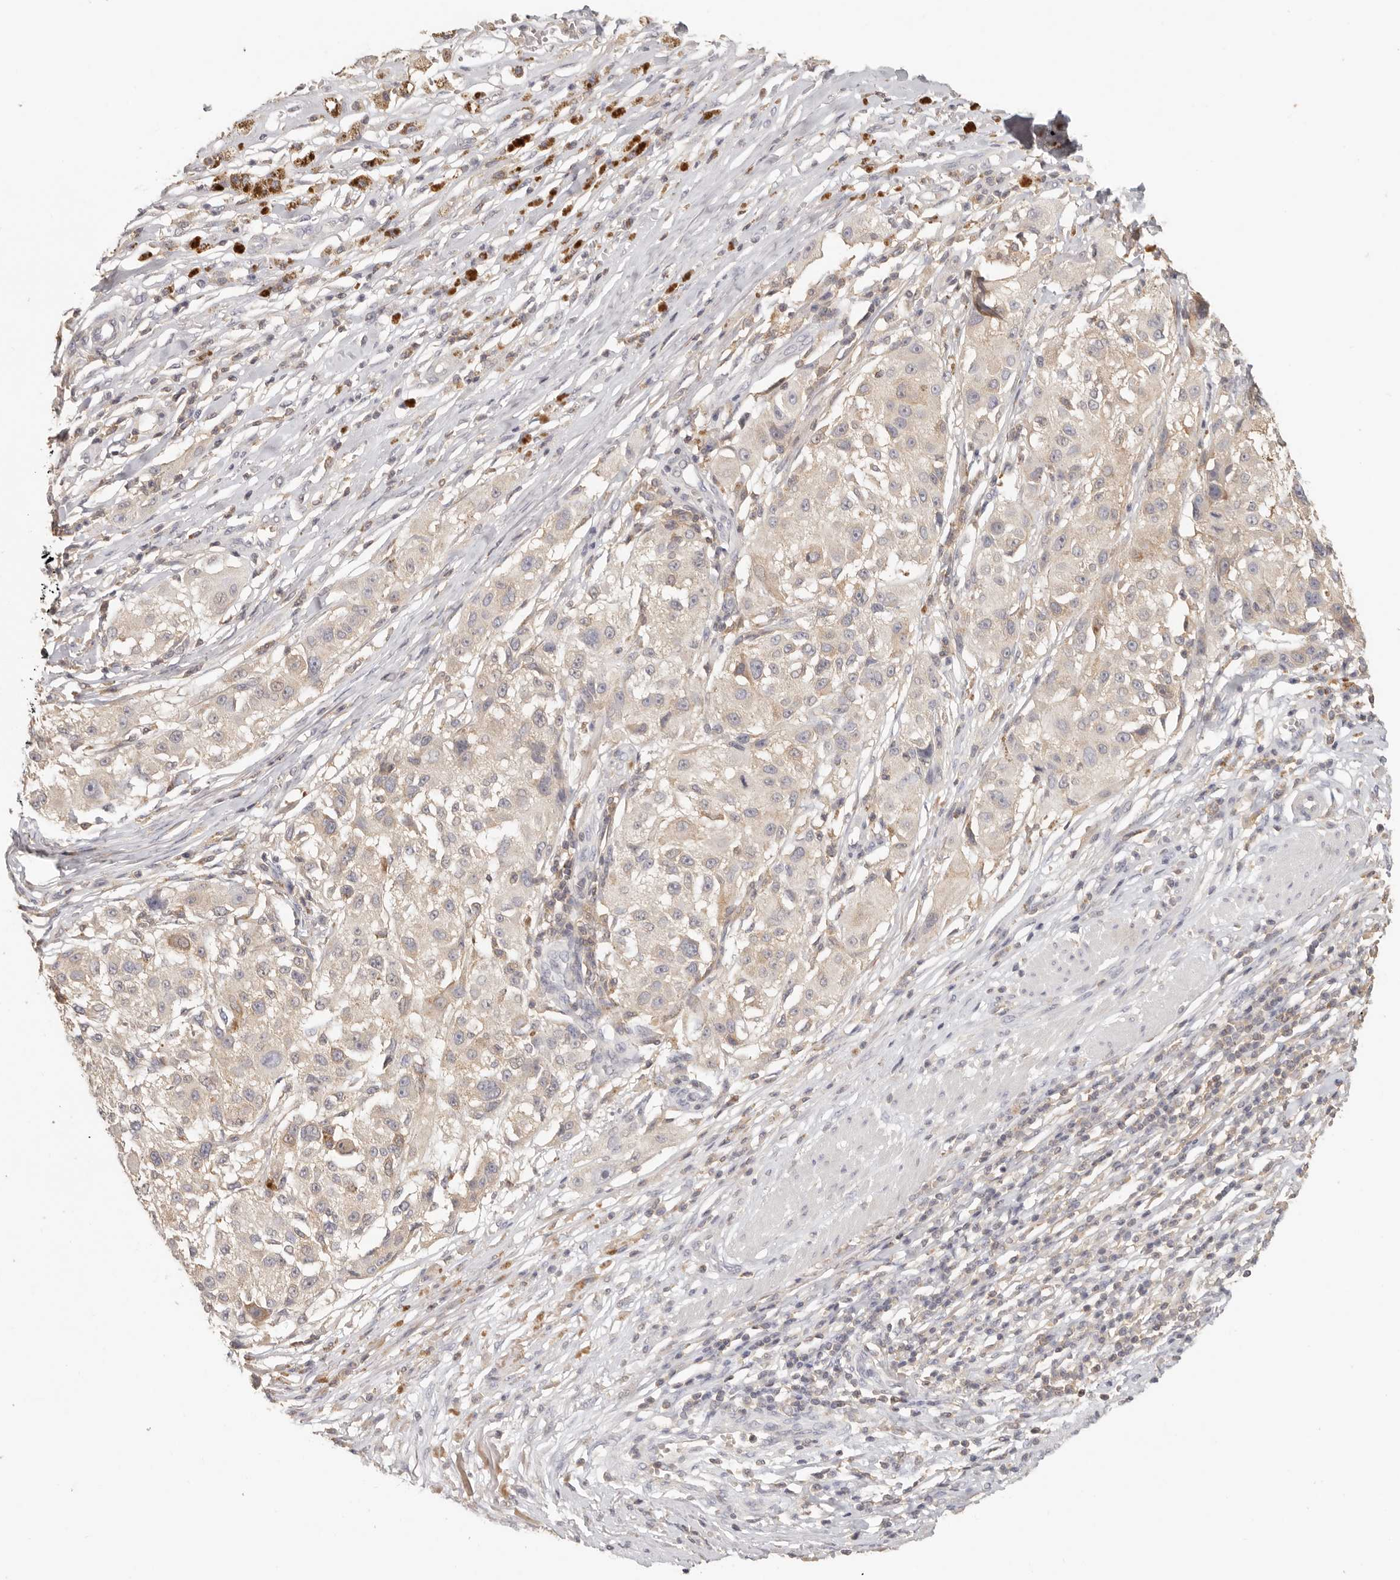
{"staining": {"intensity": "negative", "quantity": "none", "location": "none"}, "tissue": "melanoma", "cell_type": "Tumor cells", "image_type": "cancer", "snomed": [{"axis": "morphology", "description": "Necrosis, NOS"}, {"axis": "morphology", "description": "Malignant melanoma, NOS"}, {"axis": "topography", "description": "Skin"}], "caption": "High magnification brightfield microscopy of malignant melanoma stained with DAB (brown) and counterstained with hematoxylin (blue): tumor cells show no significant expression.", "gene": "CSK", "patient": {"sex": "female", "age": 87}}